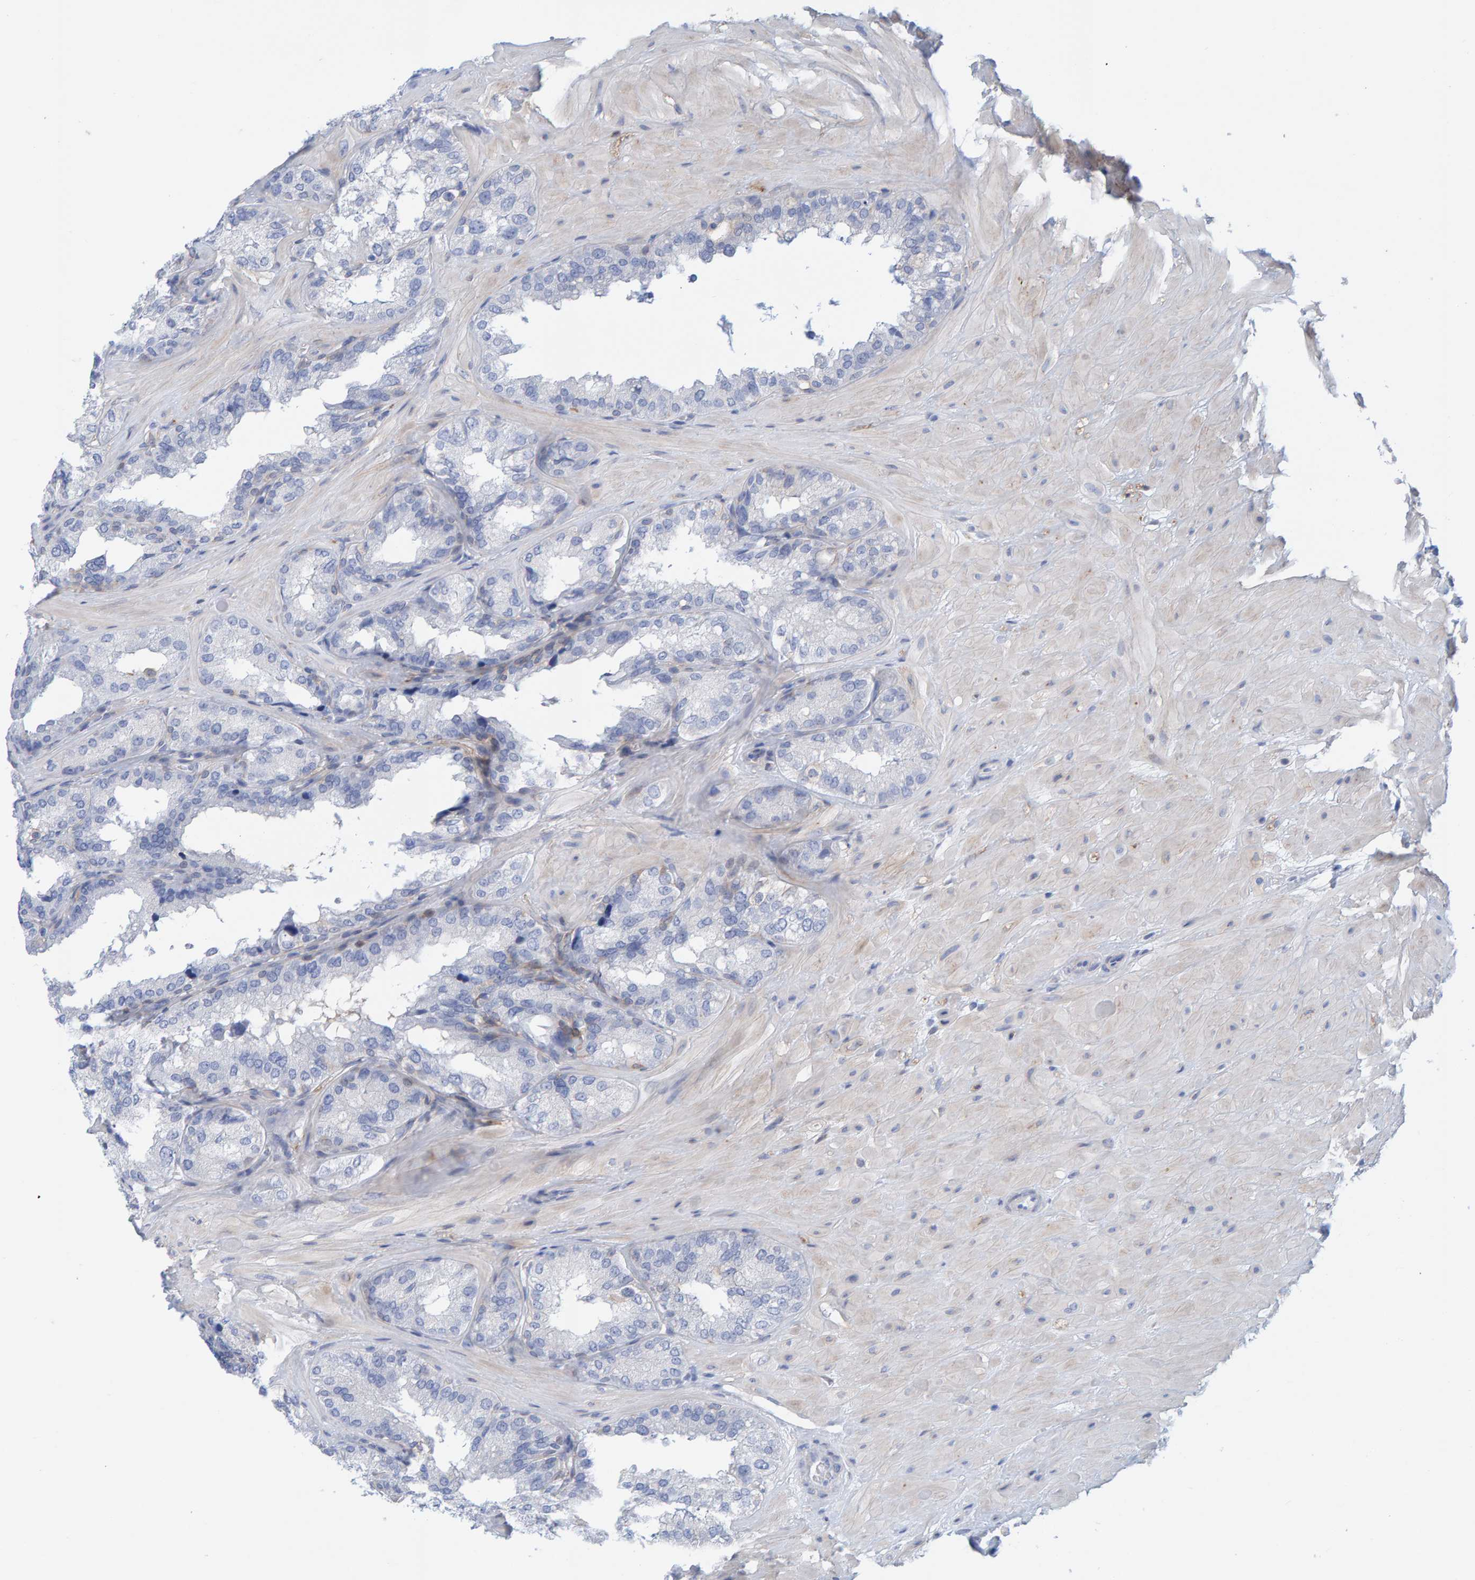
{"staining": {"intensity": "moderate", "quantity": "<25%", "location": "cytoplasmic/membranous"}, "tissue": "seminal vesicle", "cell_type": "Glandular cells", "image_type": "normal", "snomed": [{"axis": "morphology", "description": "Normal tissue, NOS"}, {"axis": "topography", "description": "Prostate"}, {"axis": "topography", "description": "Seminal veicle"}], "caption": "Approximately <25% of glandular cells in normal seminal vesicle exhibit moderate cytoplasmic/membranous protein expression as visualized by brown immunohistochemical staining.", "gene": "KLHL11", "patient": {"sex": "male", "age": 51}}